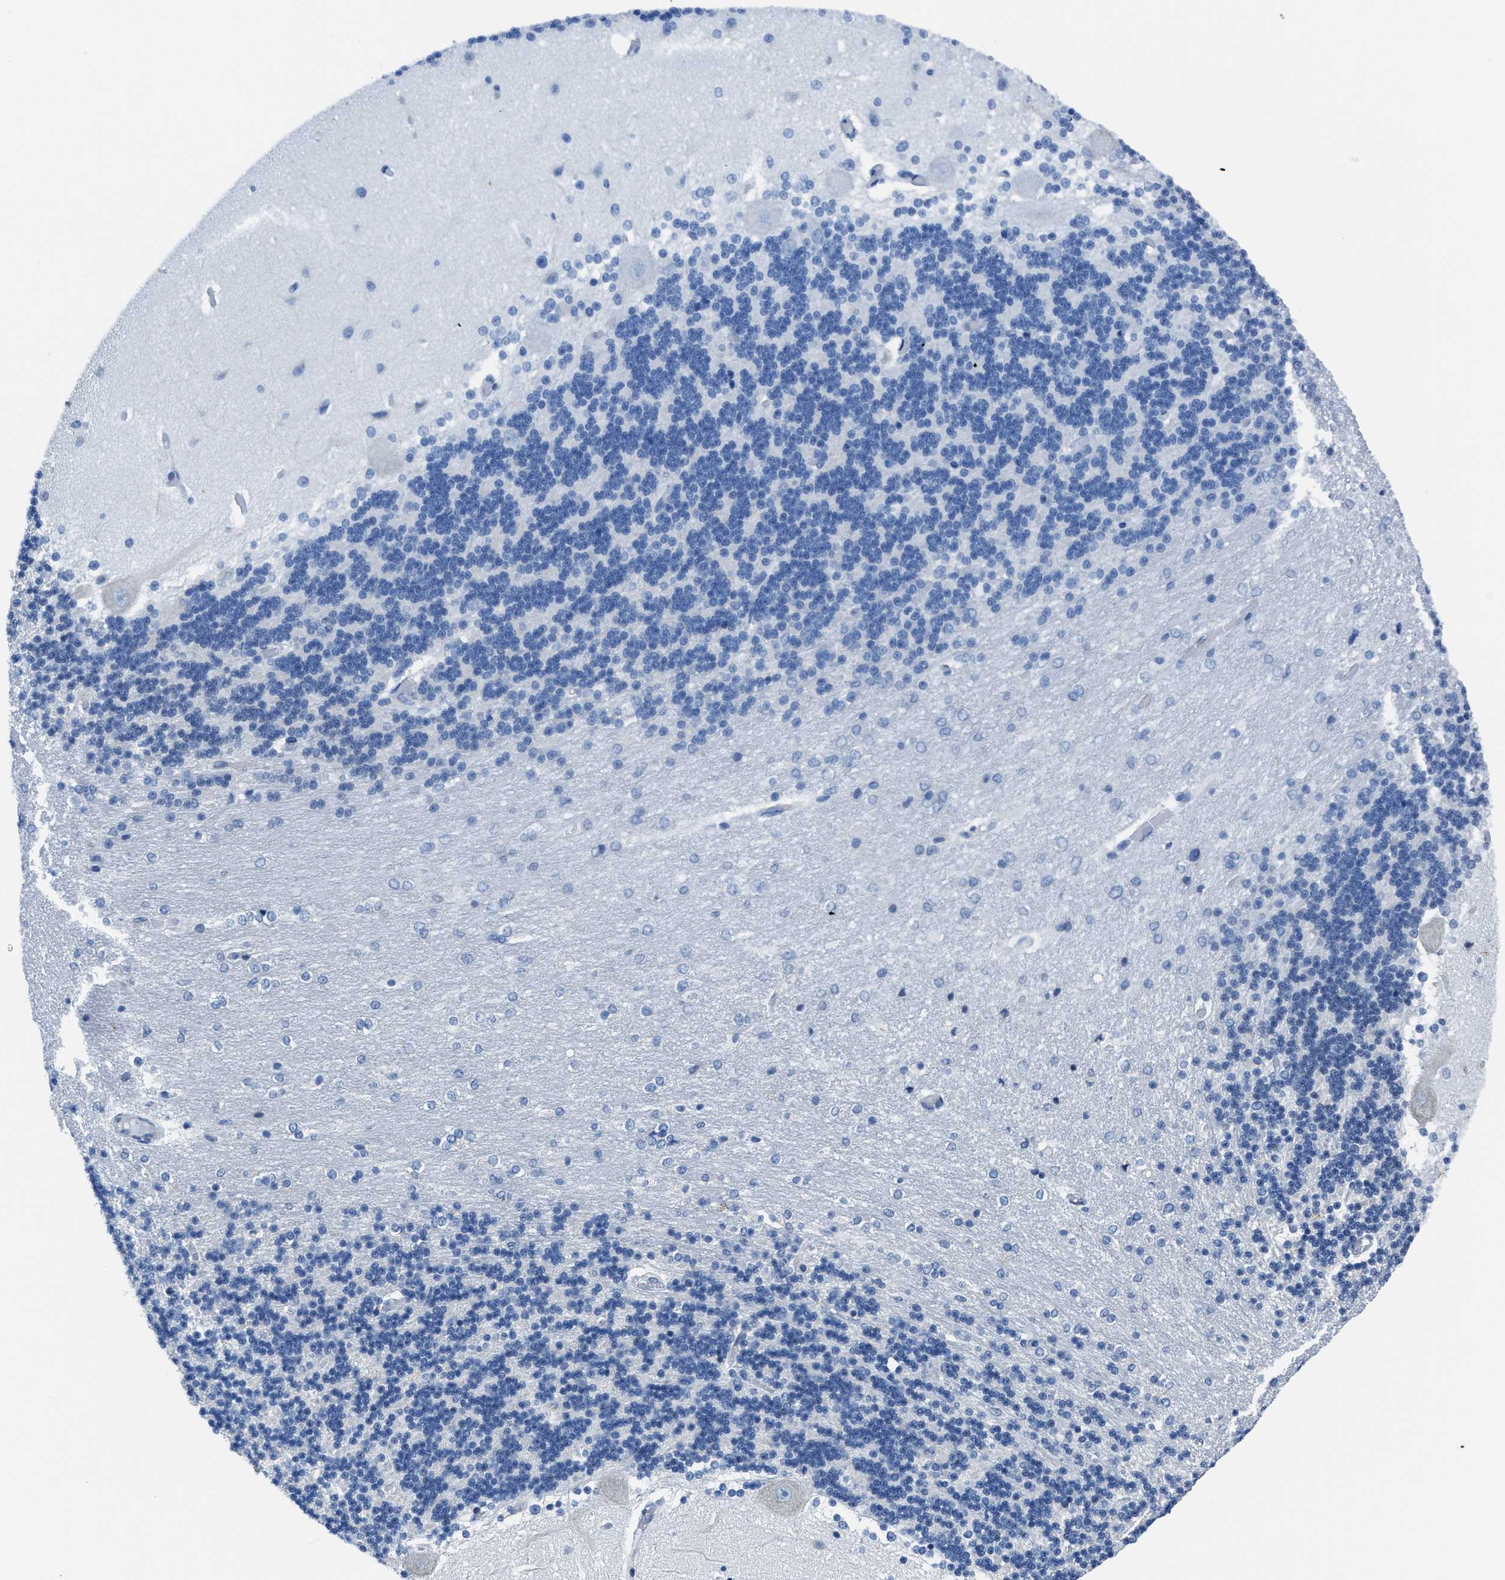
{"staining": {"intensity": "negative", "quantity": "none", "location": "none"}, "tissue": "cerebellum", "cell_type": "Cells in granular layer", "image_type": "normal", "snomed": [{"axis": "morphology", "description": "Normal tissue, NOS"}, {"axis": "topography", "description": "Cerebellum"}], "caption": "The IHC micrograph has no significant positivity in cells in granular layer of cerebellum. (Brightfield microscopy of DAB IHC at high magnification).", "gene": "ASZ1", "patient": {"sex": "female", "age": 54}}